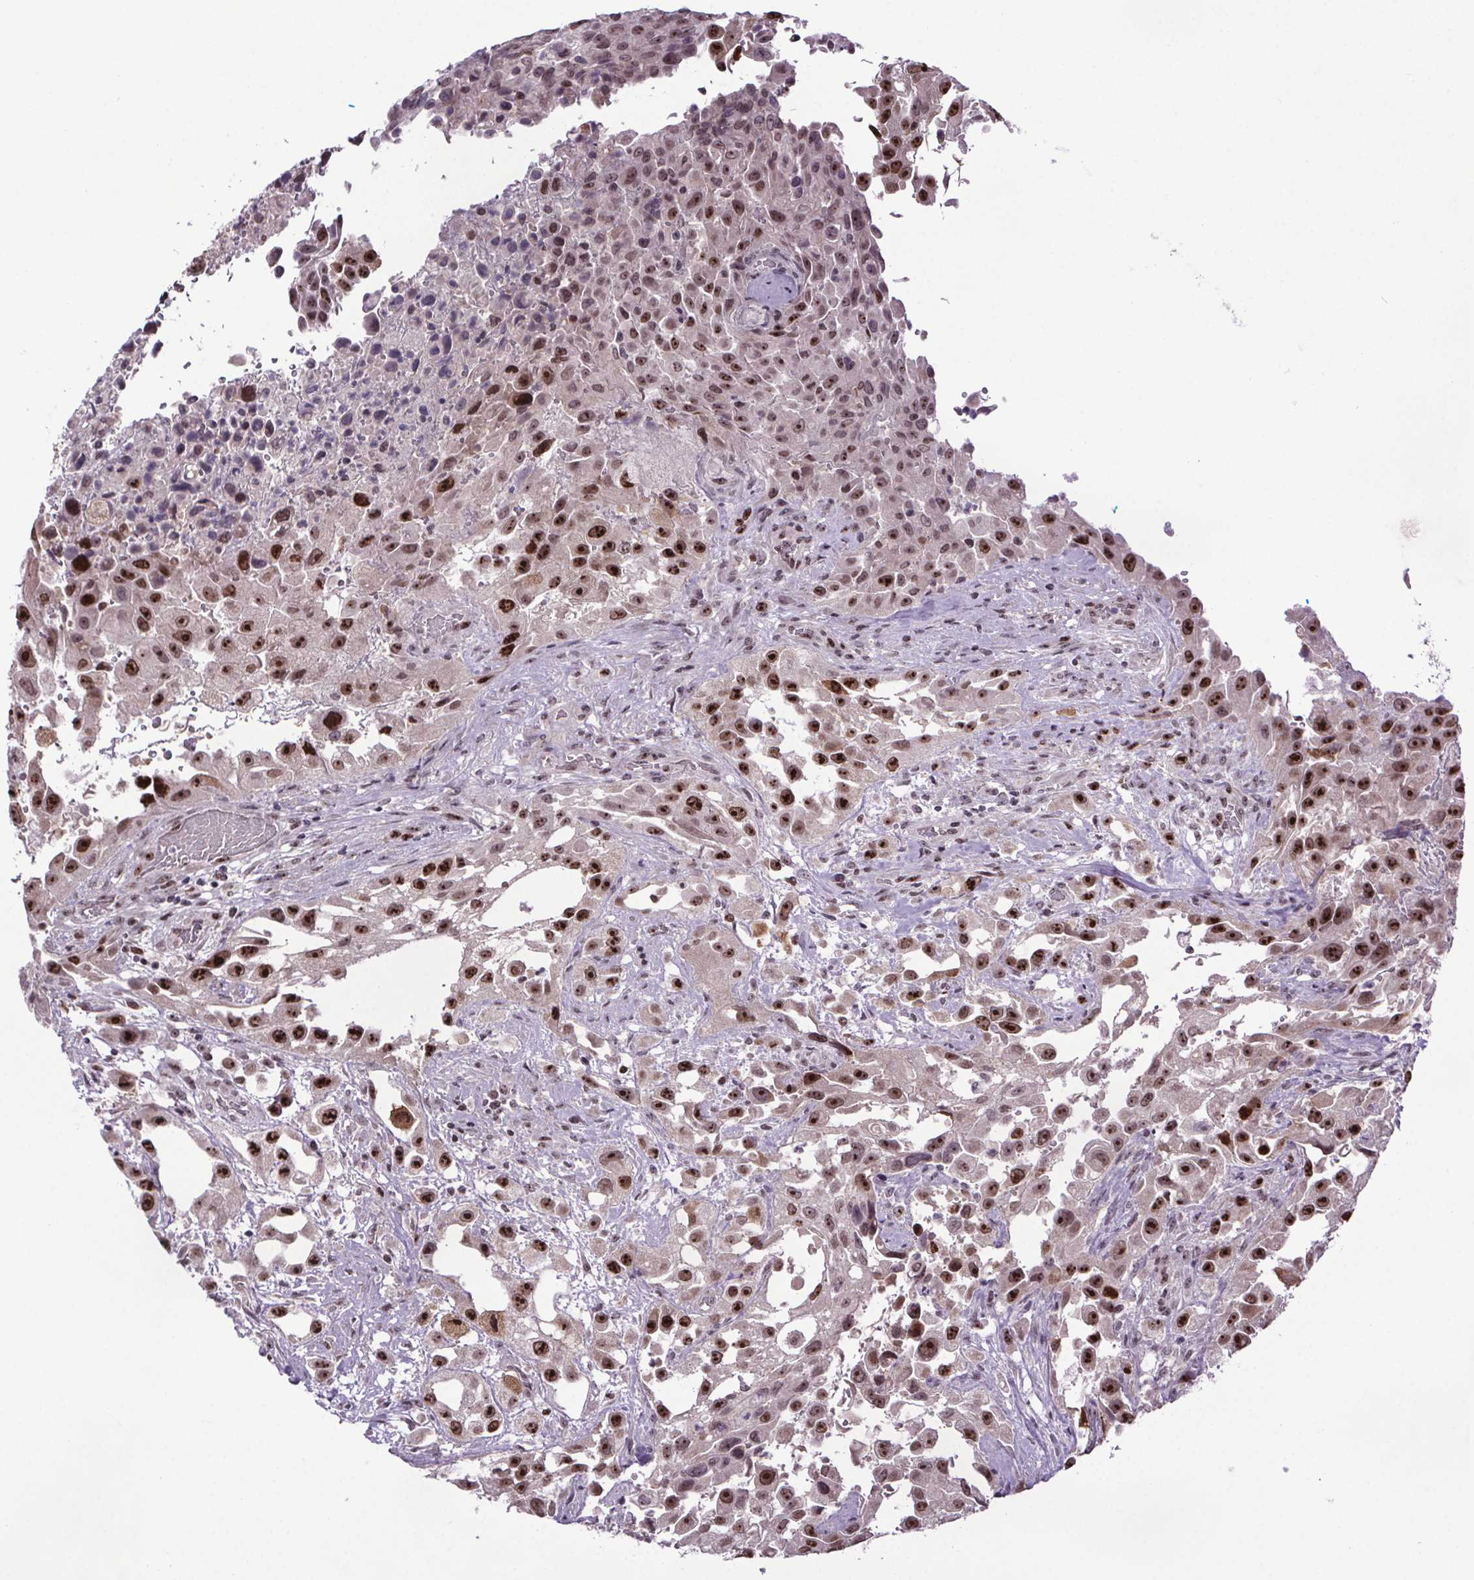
{"staining": {"intensity": "strong", "quantity": ">75%", "location": "nuclear"}, "tissue": "urothelial cancer", "cell_type": "Tumor cells", "image_type": "cancer", "snomed": [{"axis": "morphology", "description": "Urothelial carcinoma, High grade"}, {"axis": "topography", "description": "Urinary bladder"}], "caption": "Urothelial cancer tissue exhibits strong nuclear positivity in approximately >75% of tumor cells, visualized by immunohistochemistry.", "gene": "ATMIN", "patient": {"sex": "male", "age": 79}}